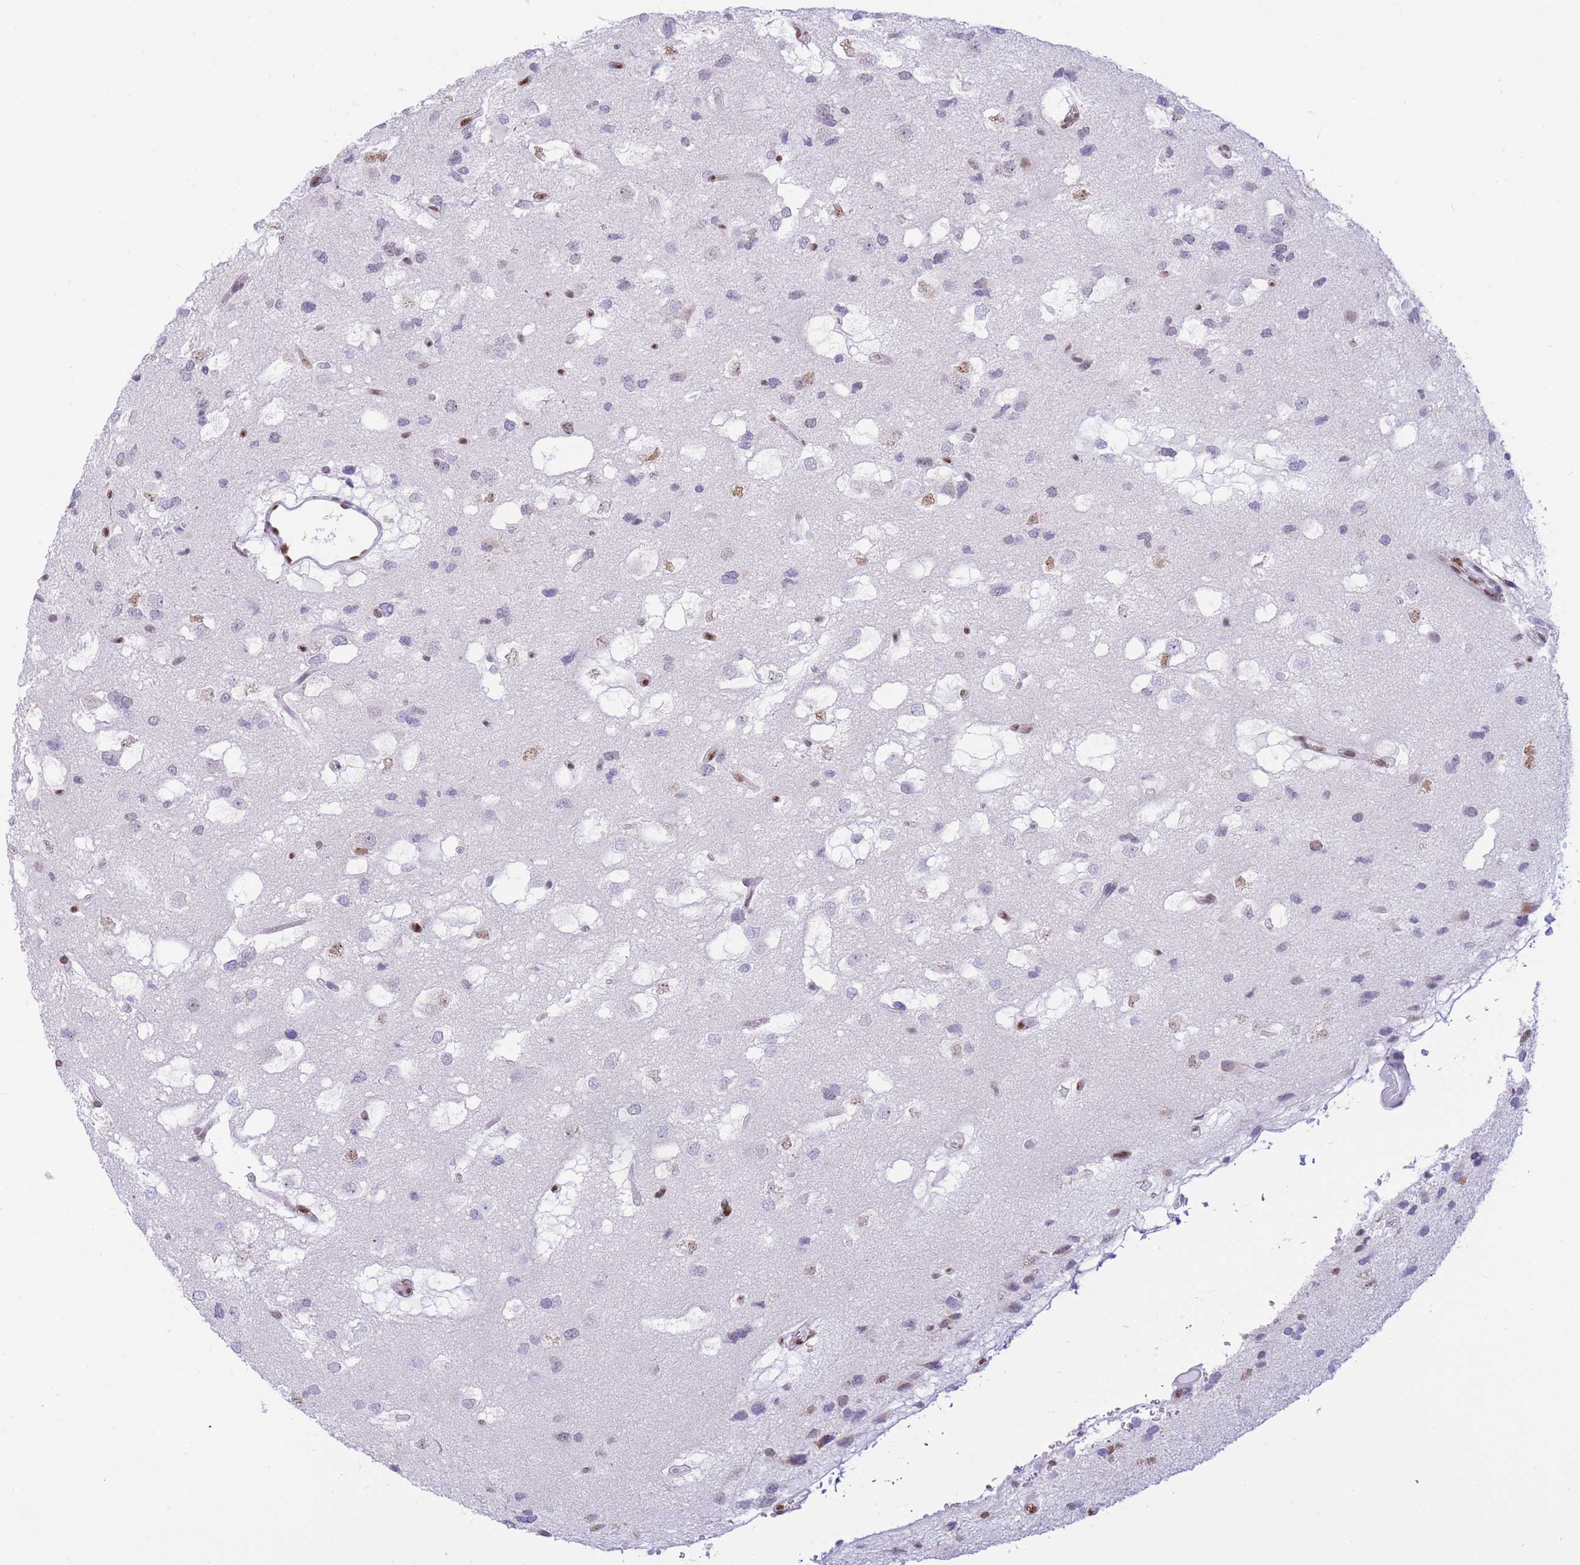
{"staining": {"intensity": "weak", "quantity": "<25%", "location": "nuclear"}, "tissue": "glioma", "cell_type": "Tumor cells", "image_type": "cancer", "snomed": [{"axis": "morphology", "description": "Glioma, malignant, High grade"}, {"axis": "topography", "description": "Brain"}], "caption": "Immunohistochemical staining of human high-grade glioma (malignant) shows no significant expression in tumor cells. (DAB immunohistochemistry (IHC) with hematoxylin counter stain).", "gene": "FAM153A", "patient": {"sex": "male", "age": 53}}